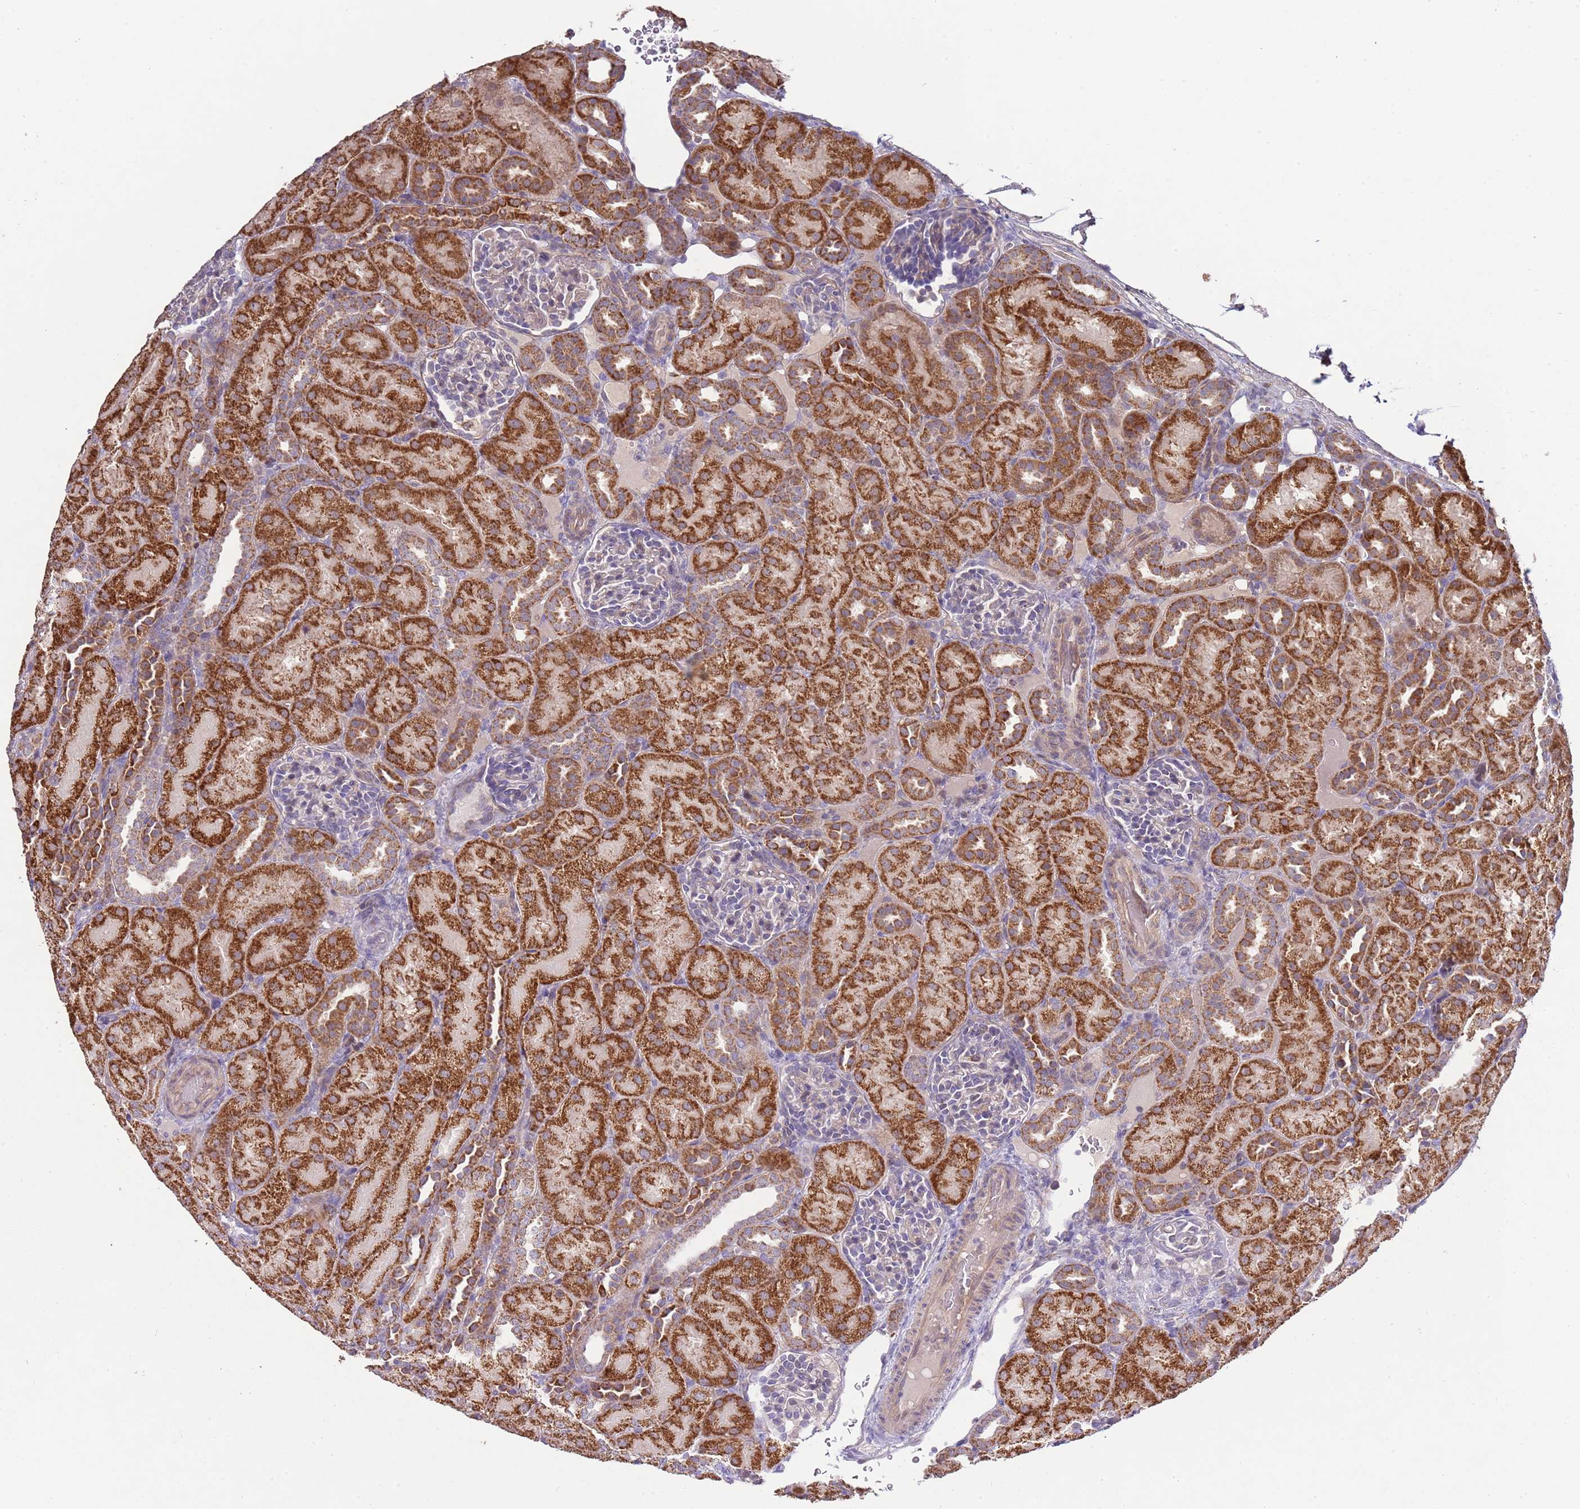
{"staining": {"intensity": "moderate", "quantity": "<25%", "location": "cytoplasmic/membranous"}, "tissue": "kidney", "cell_type": "Cells in glomeruli", "image_type": "normal", "snomed": [{"axis": "morphology", "description": "Normal tissue, NOS"}, {"axis": "topography", "description": "Kidney"}], "caption": "A brown stain shows moderate cytoplasmic/membranous expression of a protein in cells in glomeruli of benign kidney. (DAB IHC with brightfield microscopy, high magnification).", "gene": "IVD", "patient": {"sex": "male", "age": 1}}